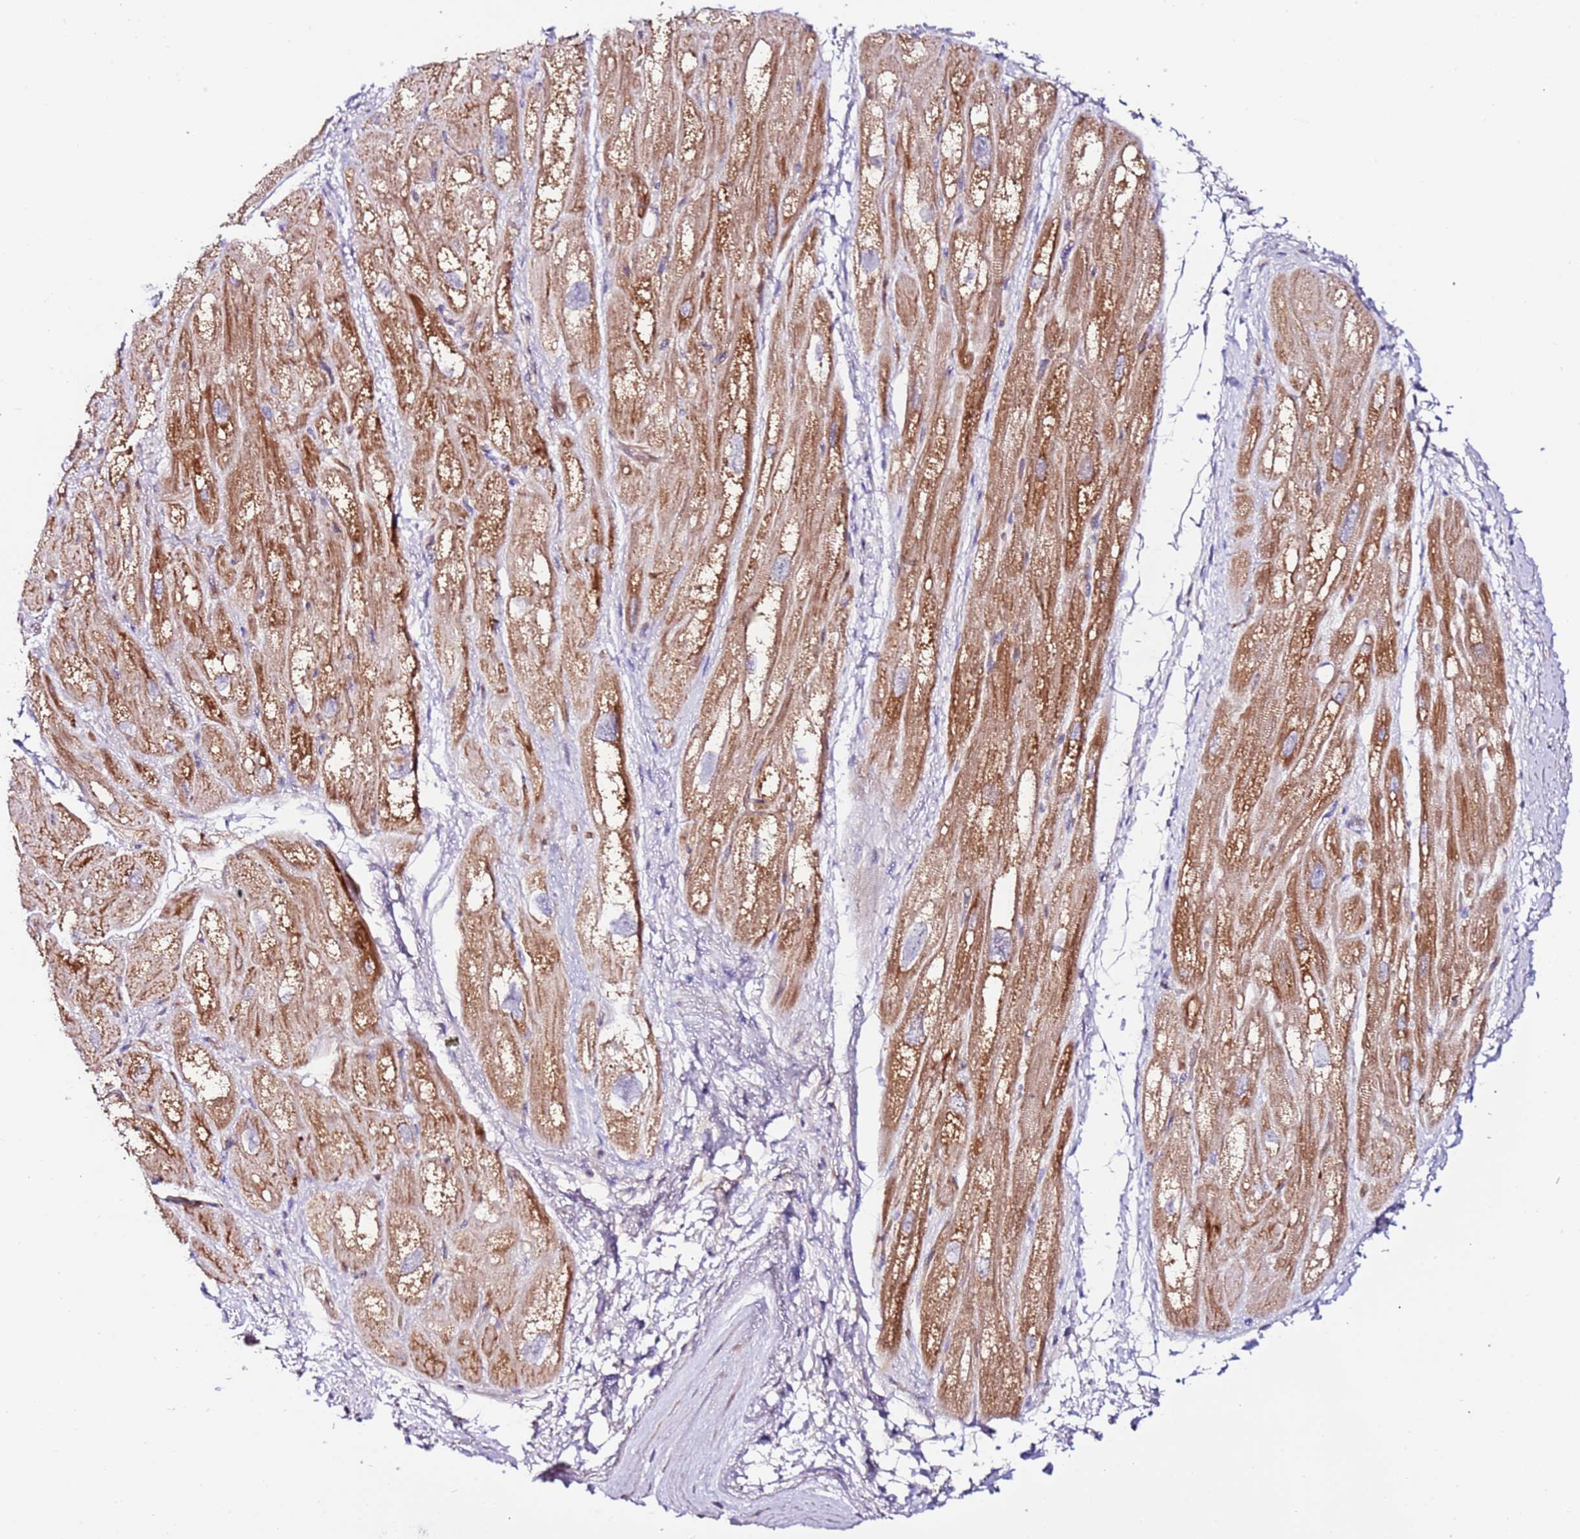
{"staining": {"intensity": "moderate", "quantity": "25%-75%", "location": "cytoplasmic/membranous"}, "tissue": "heart muscle", "cell_type": "Cardiomyocytes", "image_type": "normal", "snomed": [{"axis": "morphology", "description": "Normal tissue, NOS"}, {"axis": "topography", "description": "Heart"}], "caption": "This is a histology image of IHC staining of benign heart muscle, which shows moderate positivity in the cytoplasmic/membranous of cardiomyocytes.", "gene": "FLVCR1", "patient": {"sex": "male", "age": 50}}